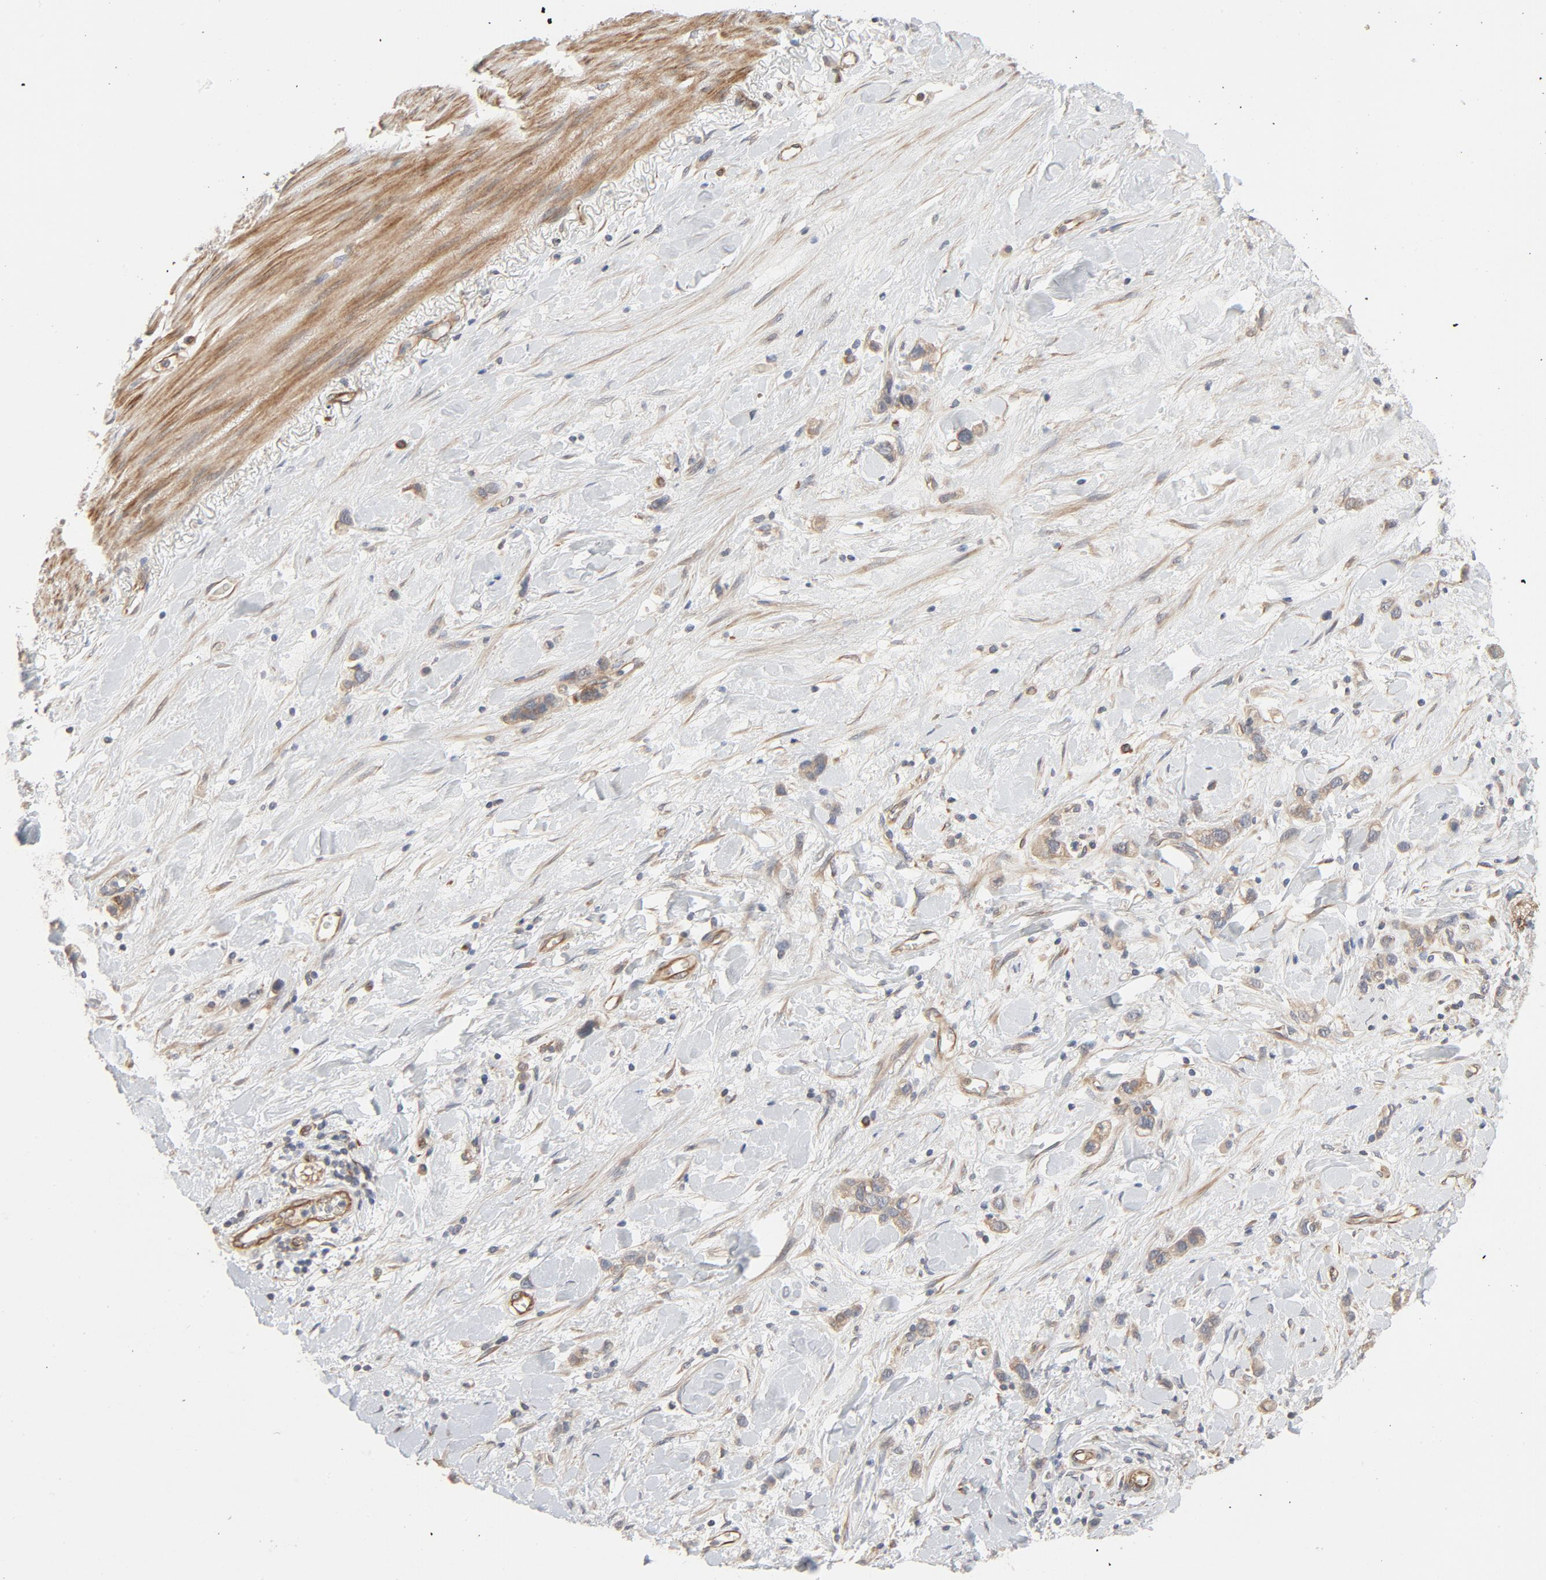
{"staining": {"intensity": "moderate", "quantity": ">75%", "location": "cytoplasmic/membranous"}, "tissue": "stomach cancer", "cell_type": "Tumor cells", "image_type": "cancer", "snomed": [{"axis": "morphology", "description": "Normal tissue, NOS"}, {"axis": "morphology", "description": "Adenocarcinoma, NOS"}, {"axis": "morphology", "description": "Adenocarcinoma, High grade"}, {"axis": "topography", "description": "Stomach, upper"}, {"axis": "topography", "description": "Stomach"}], "caption": "An IHC histopathology image of tumor tissue is shown. Protein staining in brown highlights moderate cytoplasmic/membranous positivity in stomach adenocarcinoma within tumor cells.", "gene": "TRIOBP", "patient": {"sex": "female", "age": 65}}